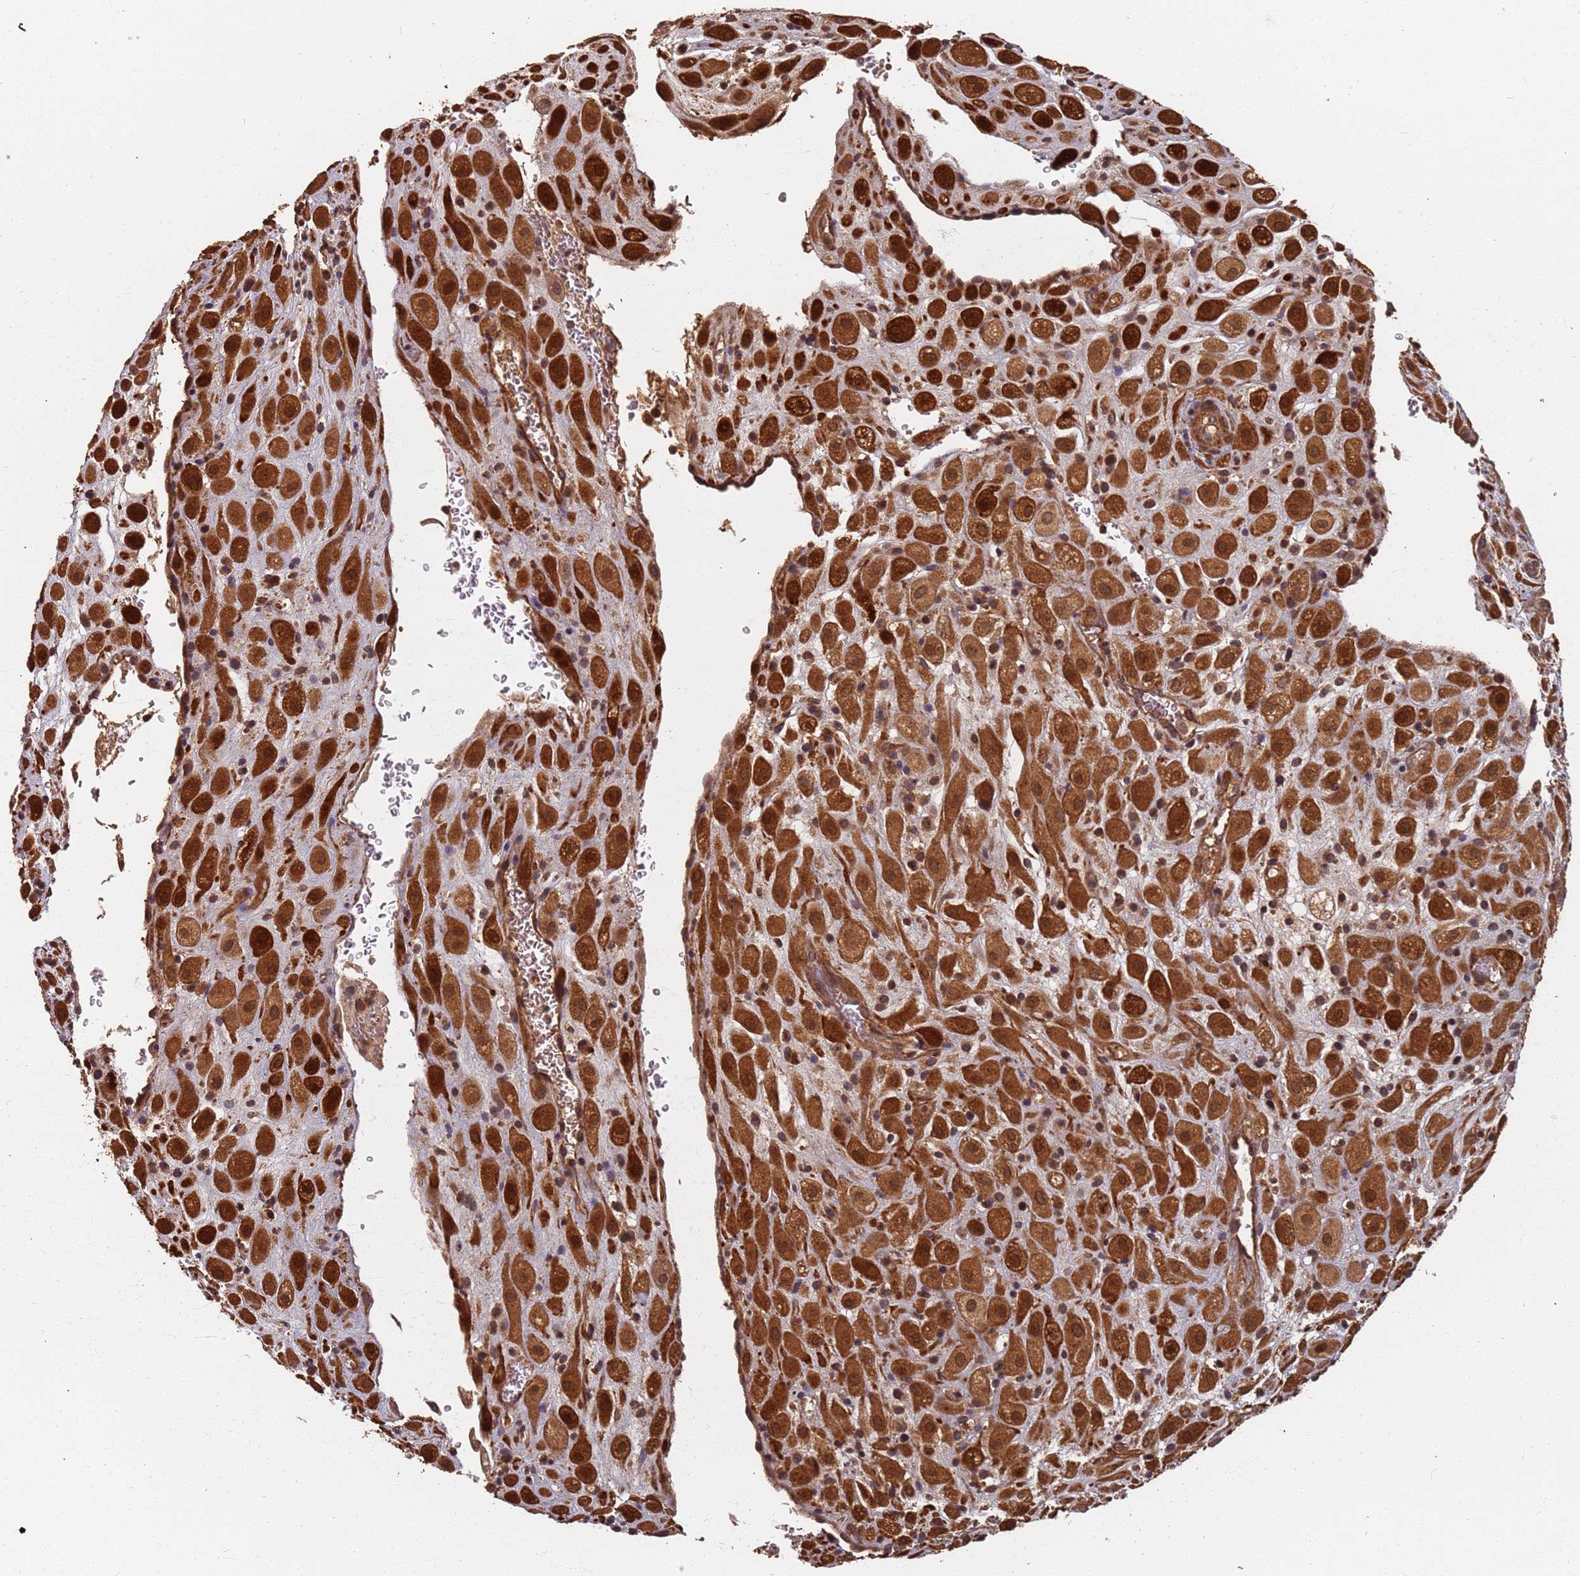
{"staining": {"intensity": "strong", "quantity": ">75%", "location": "cytoplasmic/membranous,nuclear"}, "tissue": "placenta", "cell_type": "Decidual cells", "image_type": "normal", "snomed": [{"axis": "morphology", "description": "Normal tissue, NOS"}, {"axis": "topography", "description": "Placenta"}], "caption": "Placenta stained with IHC exhibits strong cytoplasmic/membranous,nuclear positivity in approximately >75% of decidual cells. (DAB (3,3'-diaminobenzidine) = brown stain, brightfield microscopy at high magnification).", "gene": "SDCCAG8", "patient": {"sex": "female", "age": 35}}